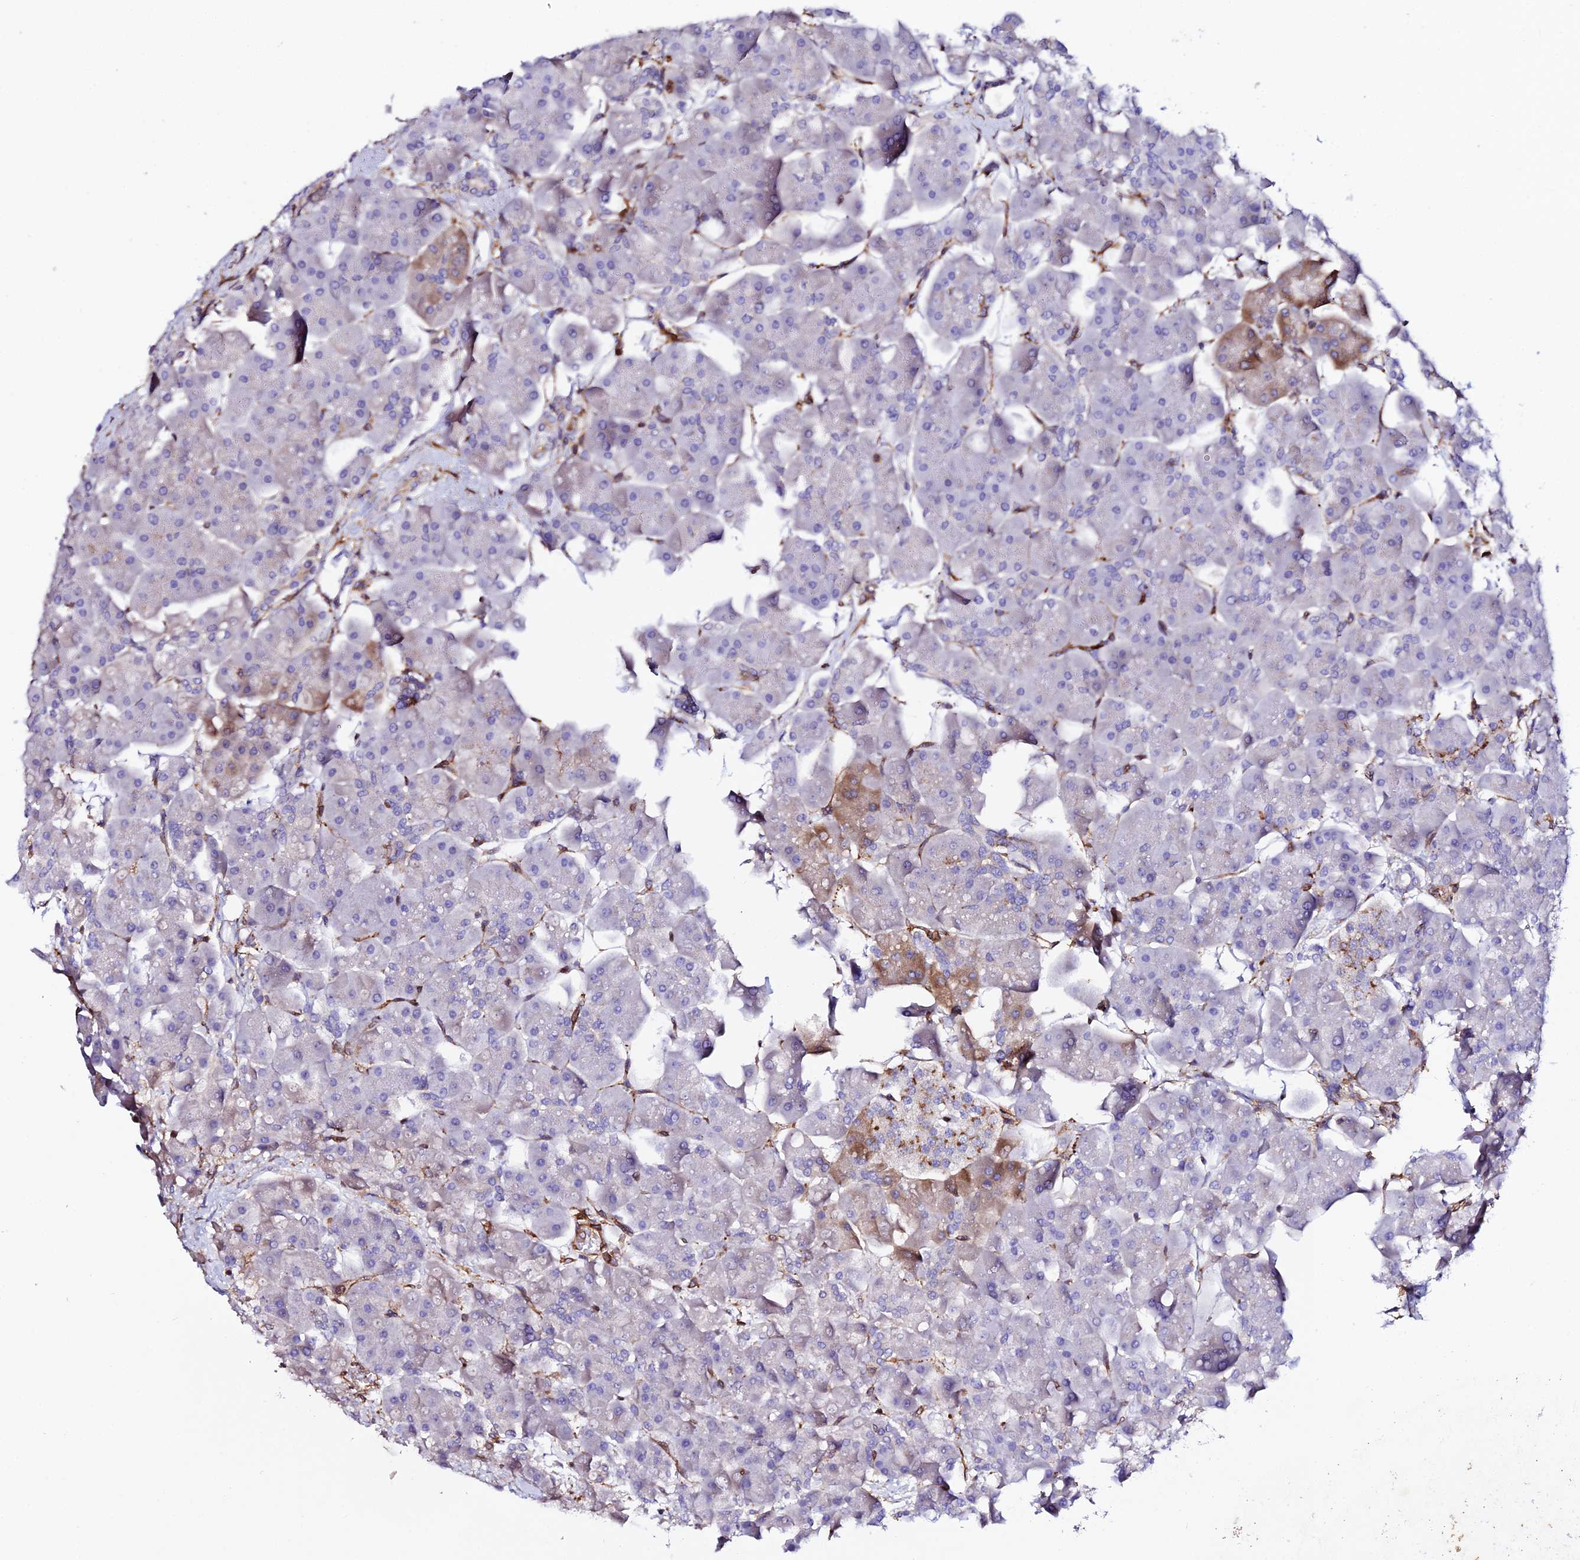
{"staining": {"intensity": "moderate", "quantity": "<25%", "location": "cytoplasmic/membranous"}, "tissue": "pancreas", "cell_type": "Exocrine glandular cells", "image_type": "normal", "snomed": [{"axis": "morphology", "description": "Normal tissue, NOS"}, {"axis": "topography", "description": "Pancreas"}], "caption": "Immunohistochemical staining of unremarkable human pancreas exhibits moderate cytoplasmic/membranous protein expression in about <25% of exocrine glandular cells.", "gene": "TRPV2", "patient": {"sex": "male", "age": 66}}